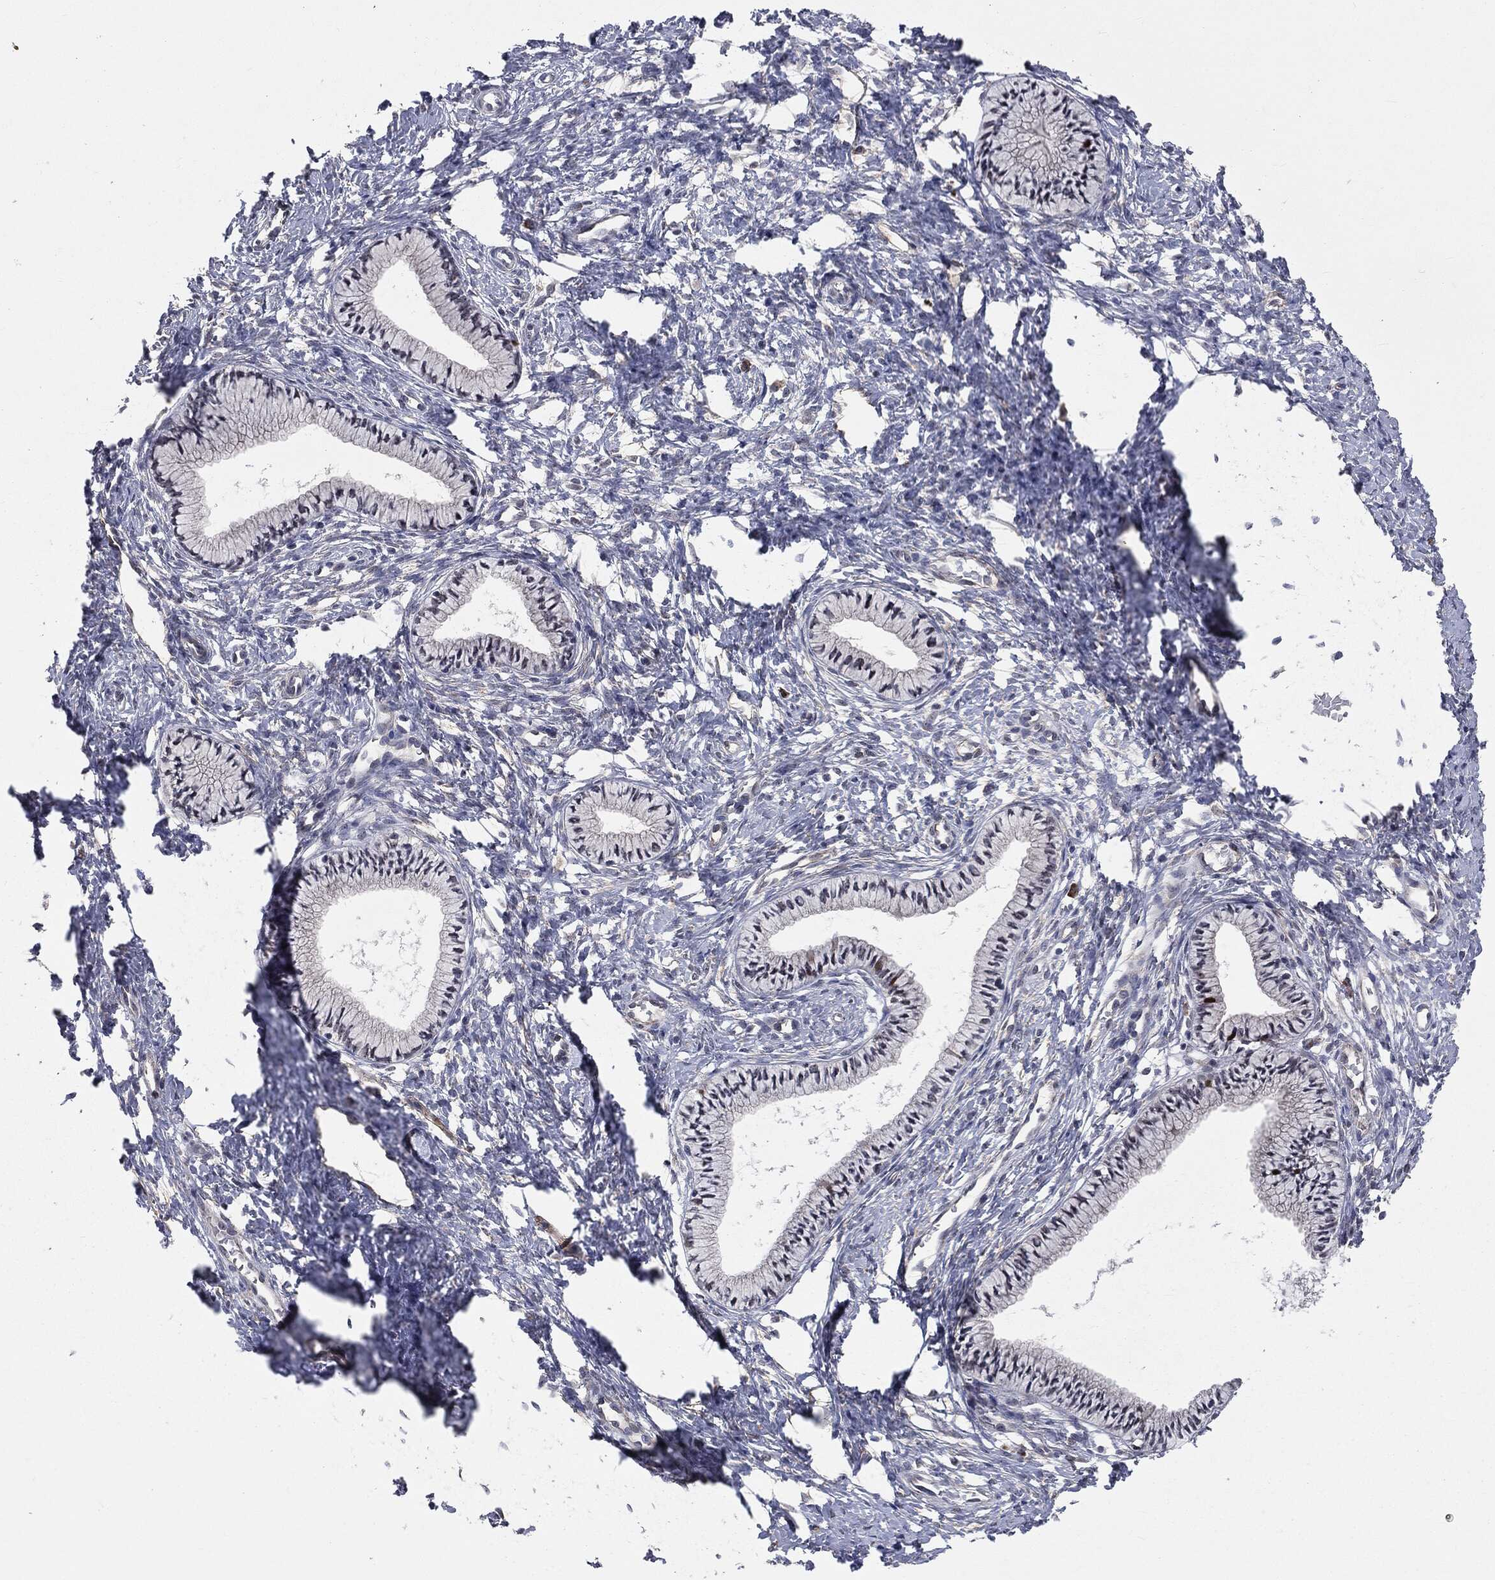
{"staining": {"intensity": "negative", "quantity": "none", "location": "none"}, "tissue": "cervix", "cell_type": "Glandular cells", "image_type": "normal", "snomed": [{"axis": "morphology", "description": "Normal tissue, NOS"}, {"axis": "topography", "description": "Cervix"}], "caption": "Immunohistochemical staining of unremarkable human cervix shows no significant expression in glandular cells. (DAB (3,3'-diaminobenzidine) IHC, high magnification).", "gene": "TRMT1L", "patient": {"sex": "female", "age": 39}}